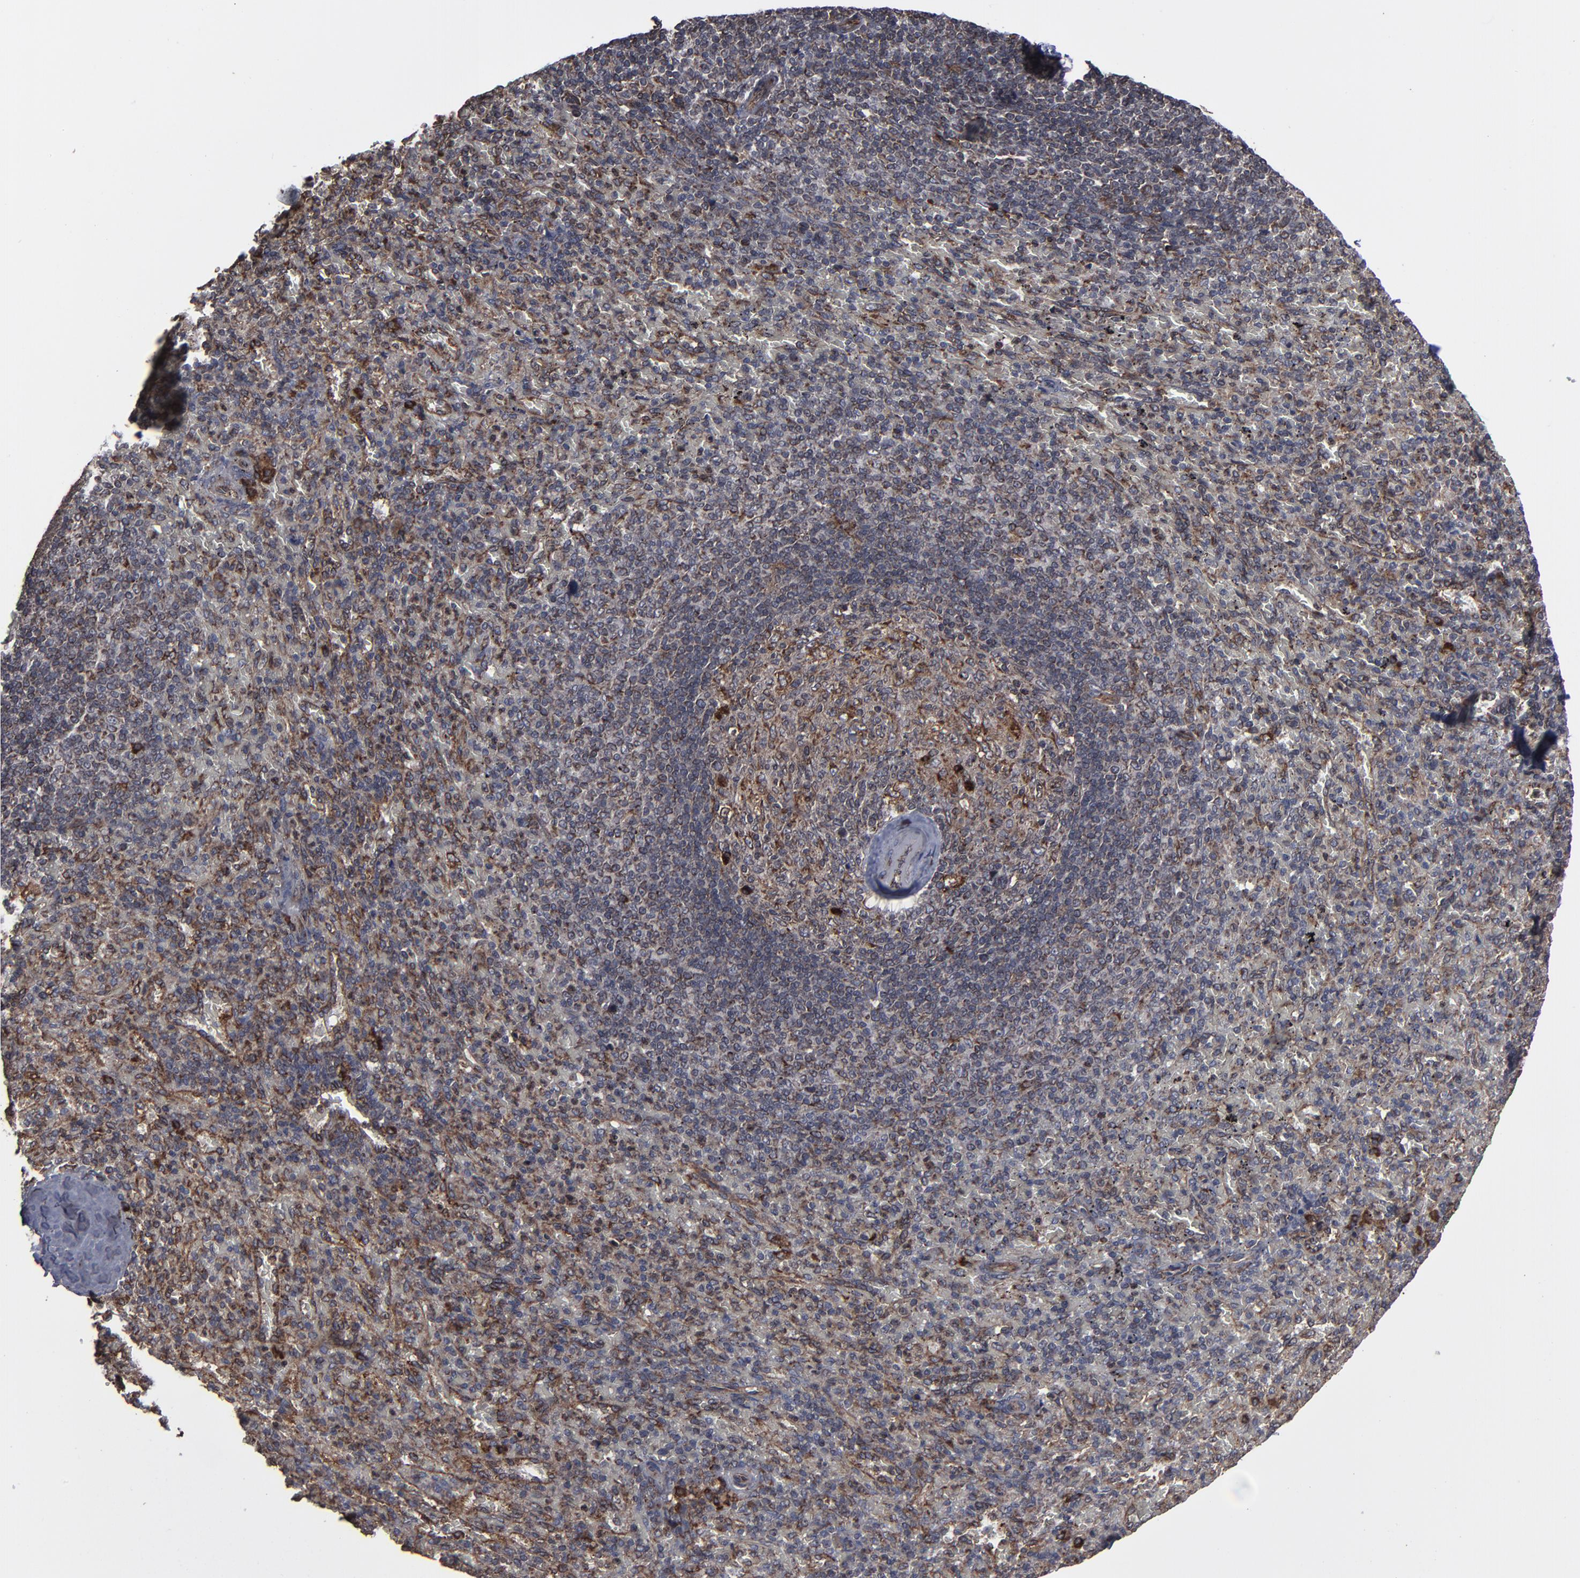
{"staining": {"intensity": "moderate", "quantity": "25%-75%", "location": "cytoplasmic/membranous"}, "tissue": "spleen", "cell_type": "Cells in red pulp", "image_type": "normal", "snomed": [{"axis": "morphology", "description": "Normal tissue, NOS"}, {"axis": "topography", "description": "Spleen"}], "caption": "A medium amount of moderate cytoplasmic/membranous positivity is appreciated in approximately 25%-75% of cells in red pulp in benign spleen. The protein is stained brown, and the nuclei are stained in blue (DAB IHC with brightfield microscopy, high magnification).", "gene": "CNIH1", "patient": {"sex": "female", "age": 43}}